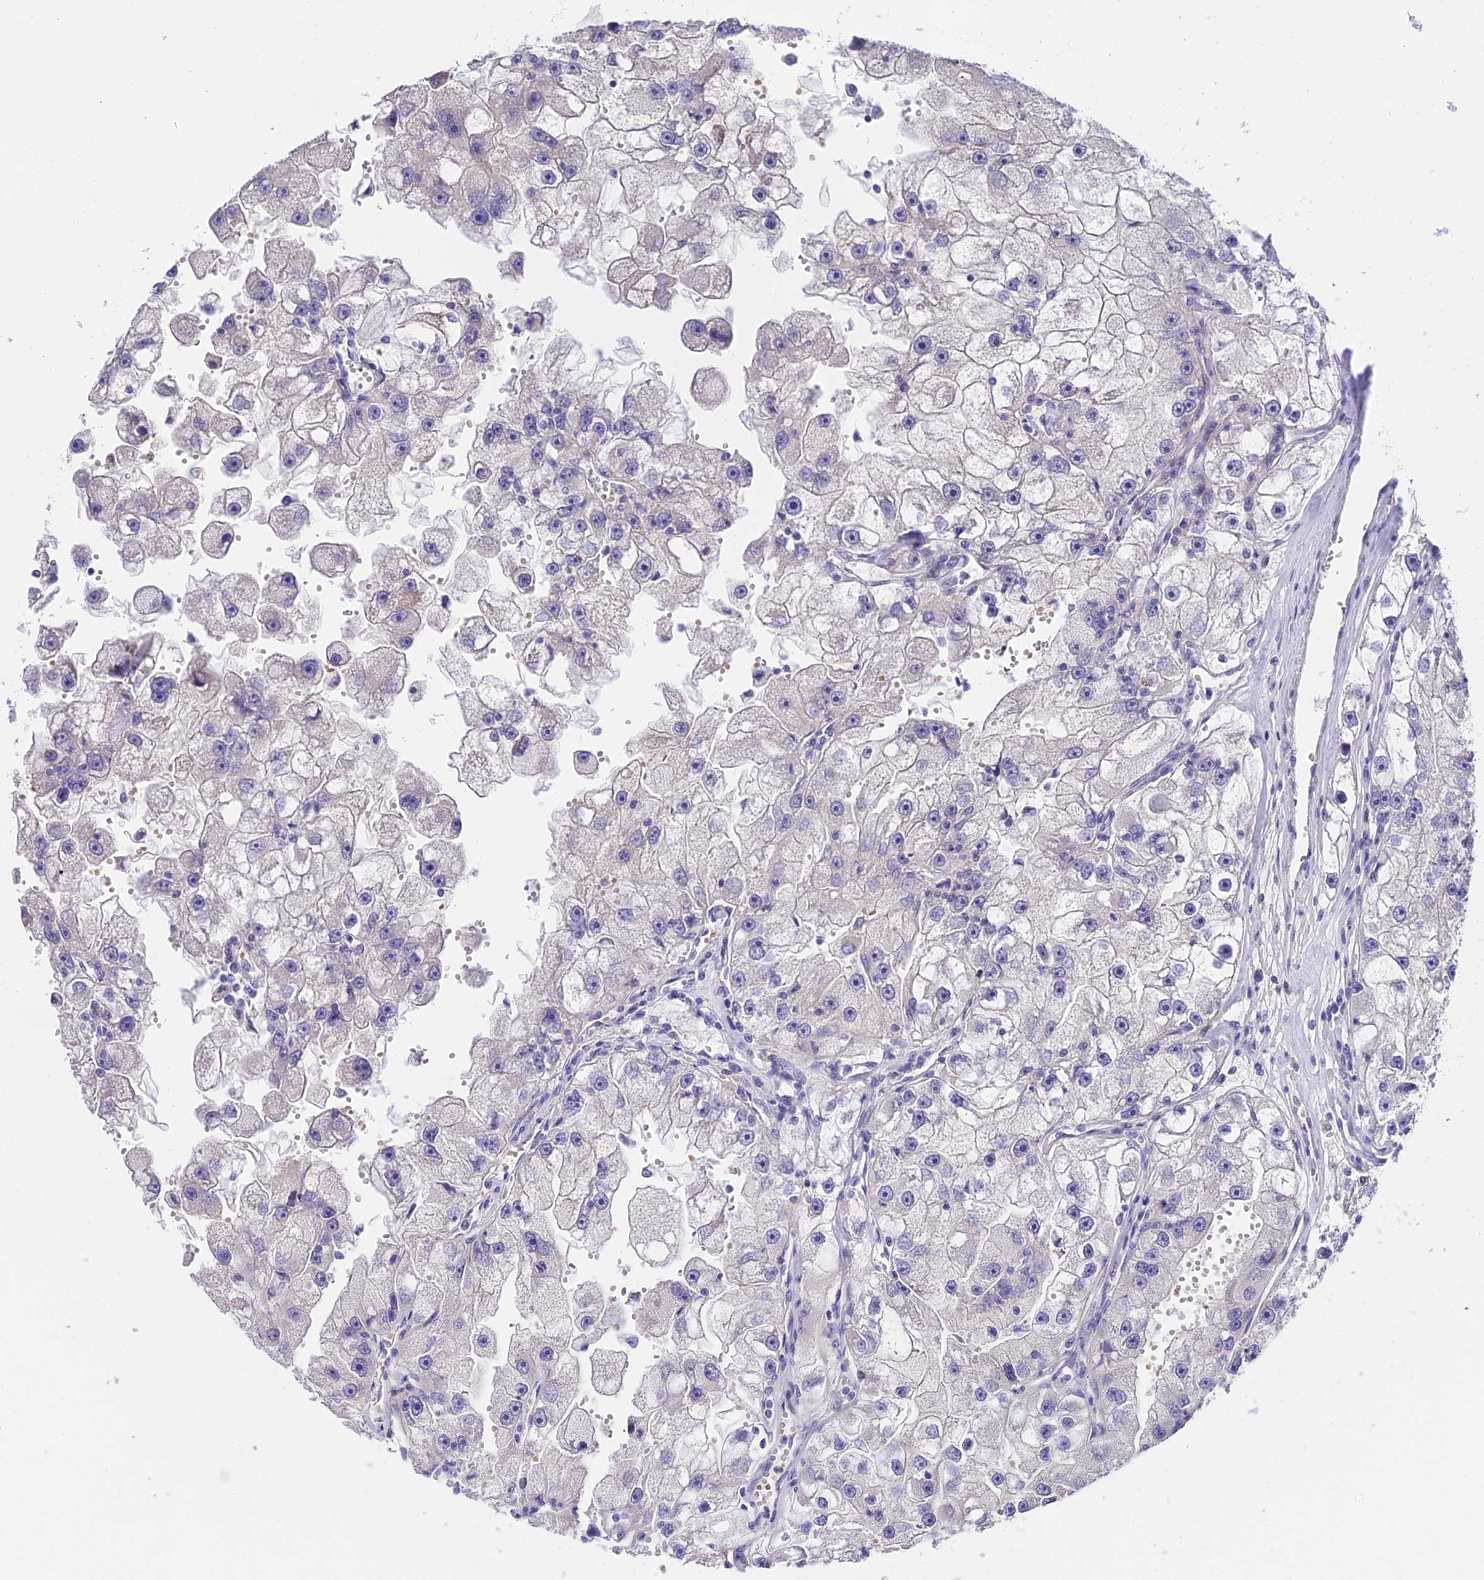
{"staining": {"intensity": "weak", "quantity": "<25%", "location": "cytoplasmic/membranous"}, "tissue": "renal cancer", "cell_type": "Tumor cells", "image_type": "cancer", "snomed": [{"axis": "morphology", "description": "Adenocarcinoma, NOS"}, {"axis": "topography", "description": "Kidney"}], "caption": "Immunohistochemical staining of human renal cancer (adenocarcinoma) demonstrates no significant expression in tumor cells.", "gene": "DUSP29", "patient": {"sex": "male", "age": 63}}